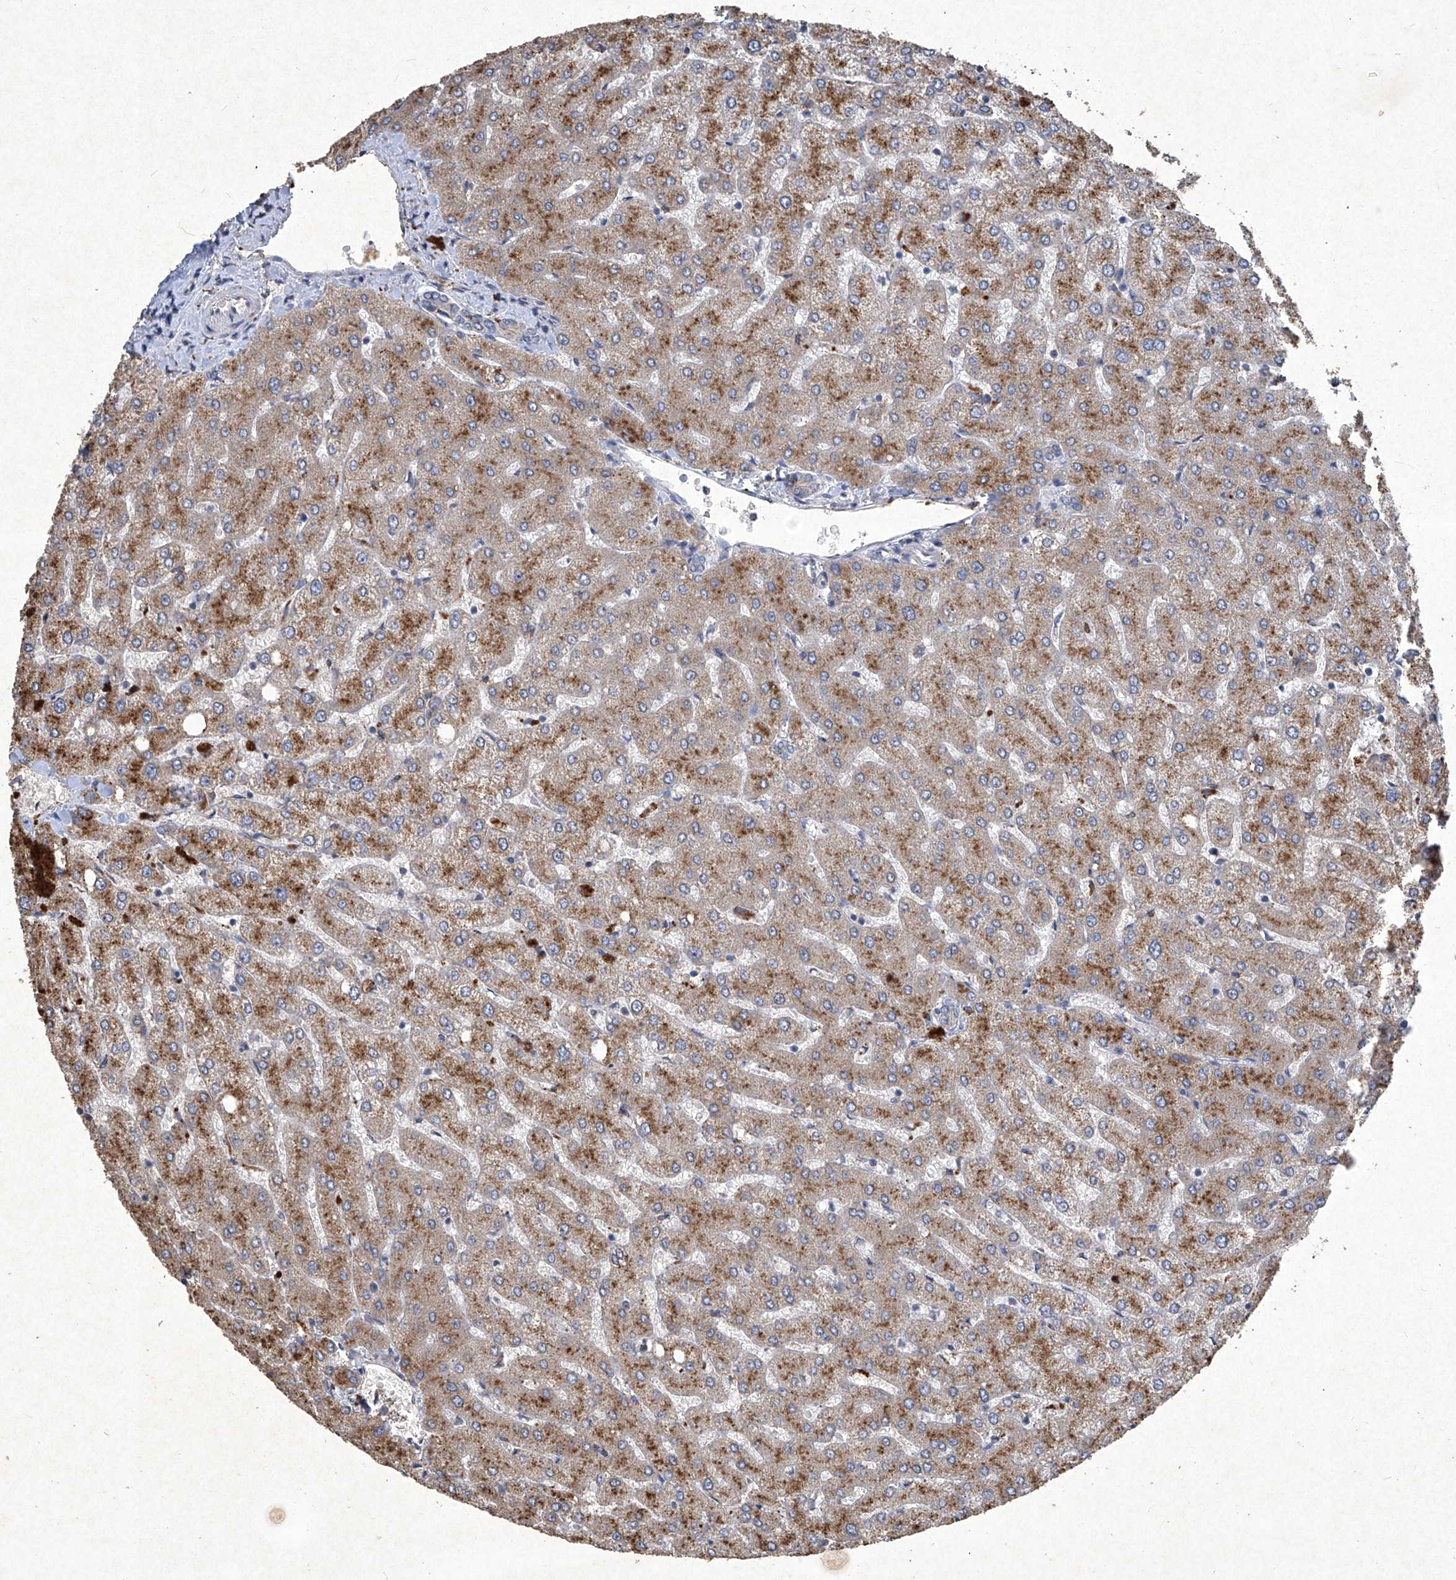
{"staining": {"intensity": "weak", "quantity": "<25%", "location": "cytoplasmic/membranous"}, "tissue": "liver", "cell_type": "Cholangiocytes", "image_type": "normal", "snomed": [{"axis": "morphology", "description": "Normal tissue, NOS"}, {"axis": "topography", "description": "Liver"}], "caption": "Cholangiocytes are negative for brown protein staining in normal liver. (IHC, brightfield microscopy, high magnification).", "gene": "MED16", "patient": {"sex": "female", "age": 54}}